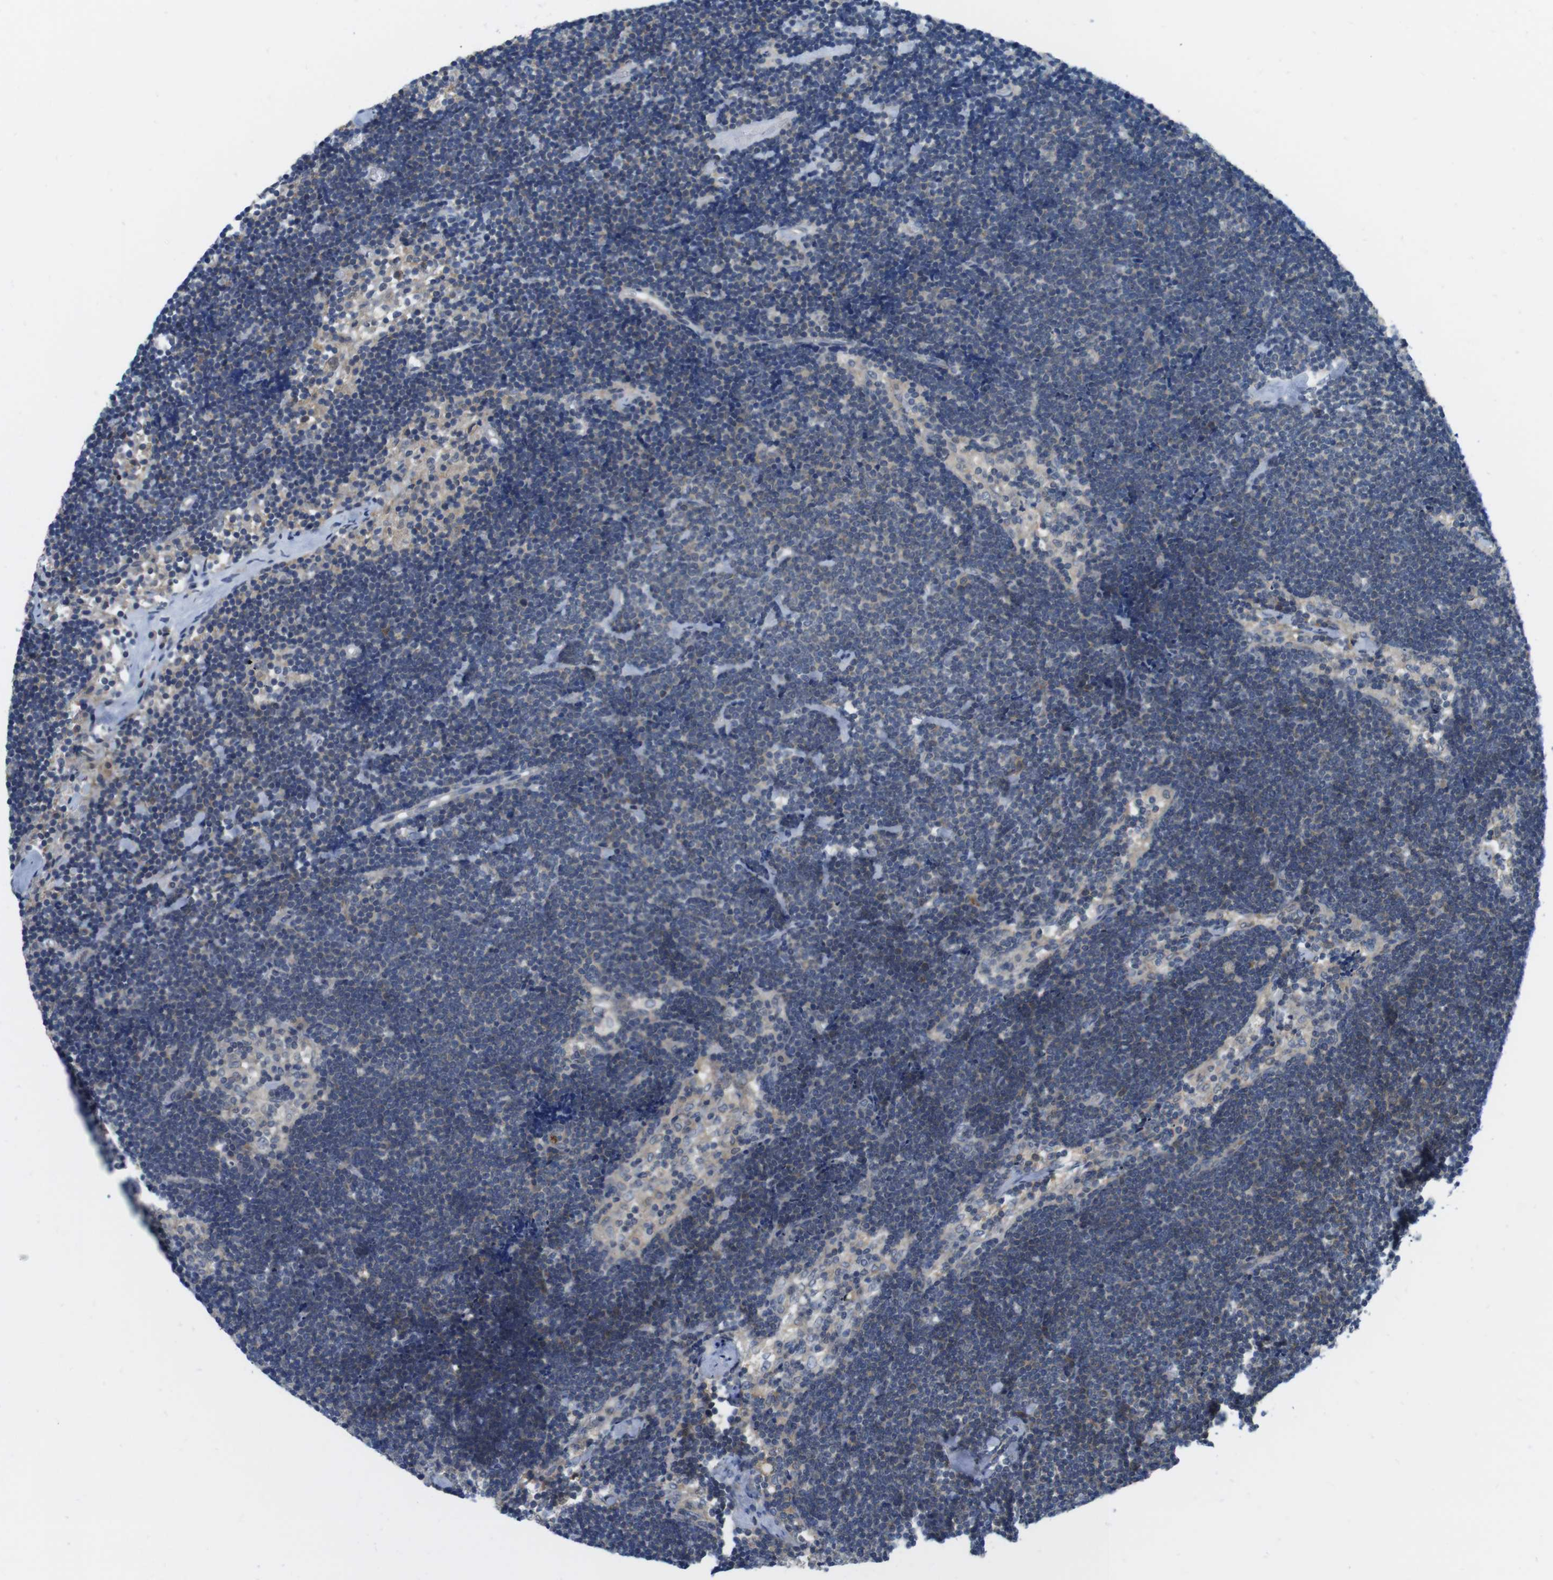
{"staining": {"intensity": "negative", "quantity": "none", "location": "none"}, "tissue": "lymph node", "cell_type": "Germinal center cells", "image_type": "normal", "snomed": [{"axis": "morphology", "description": "Normal tissue, NOS"}, {"axis": "topography", "description": "Lymph node"}], "caption": "This micrograph is of unremarkable lymph node stained with IHC to label a protein in brown with the nuclei are counter-stained blue. There is no expression in germinal center cells.", "gene": "CASP2", "patient": {"sex": "male", "age": 63}}